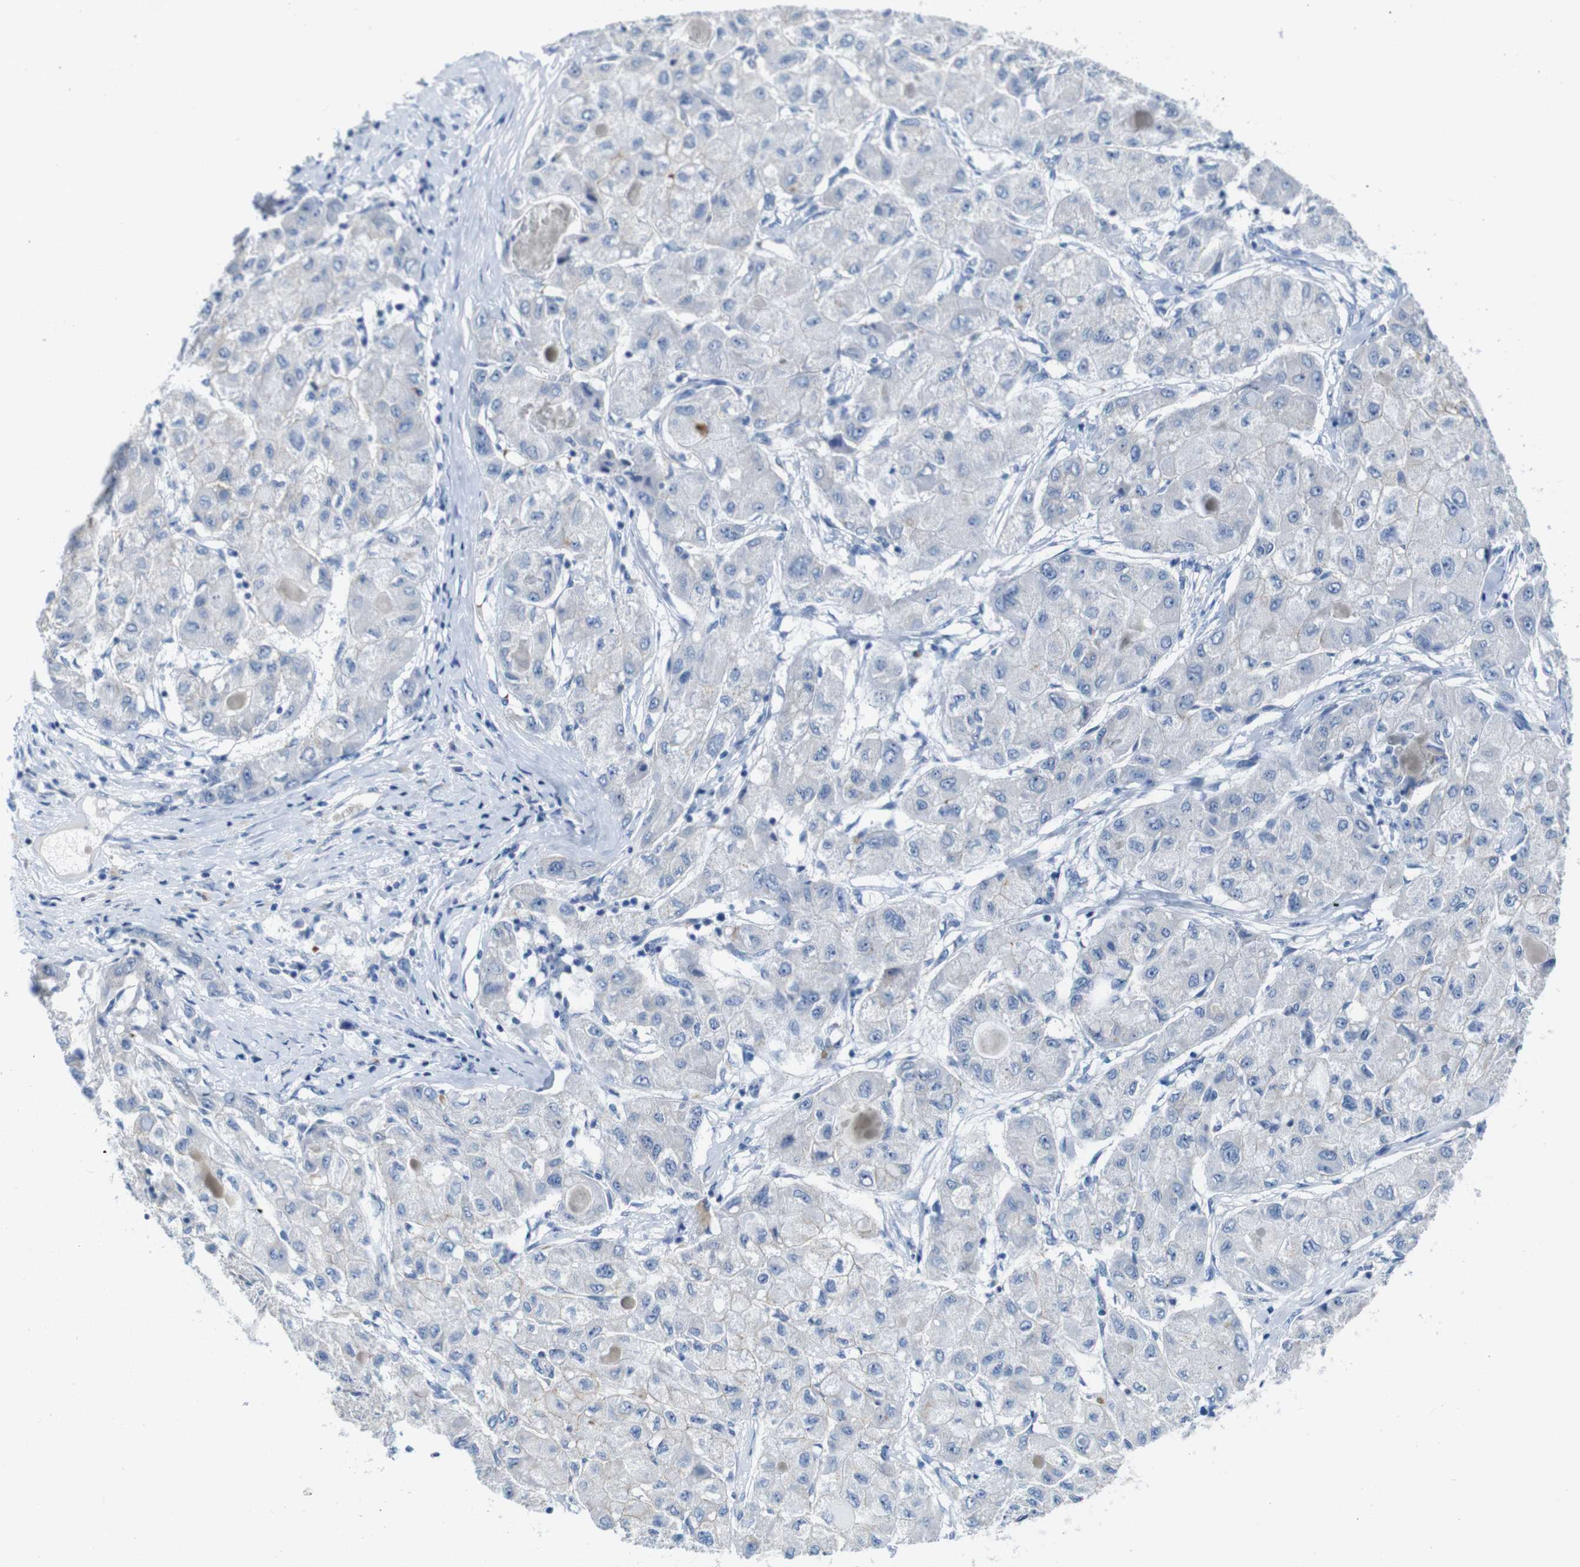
{"staining": {"intensity": "negative", "quantity": "none", "location": "none"}, "tissue": "liver cancer", "cell_type": "Tumor cells", "image_type": "cancer", "snomed": [{"axis": "morphology", "description": "Carcinoma, Hepatocellular, NOS"}, {"axis": "topography", "description": "Liver"}], "caption": "Immunohistochemistry micrograph of liver cancer (hepatocellular carcinoma) stained for a protein (brown), which shows no expression in tumor cells.", "gene": "IGSF8", "patient": {"sex": "male", "age": 80}}